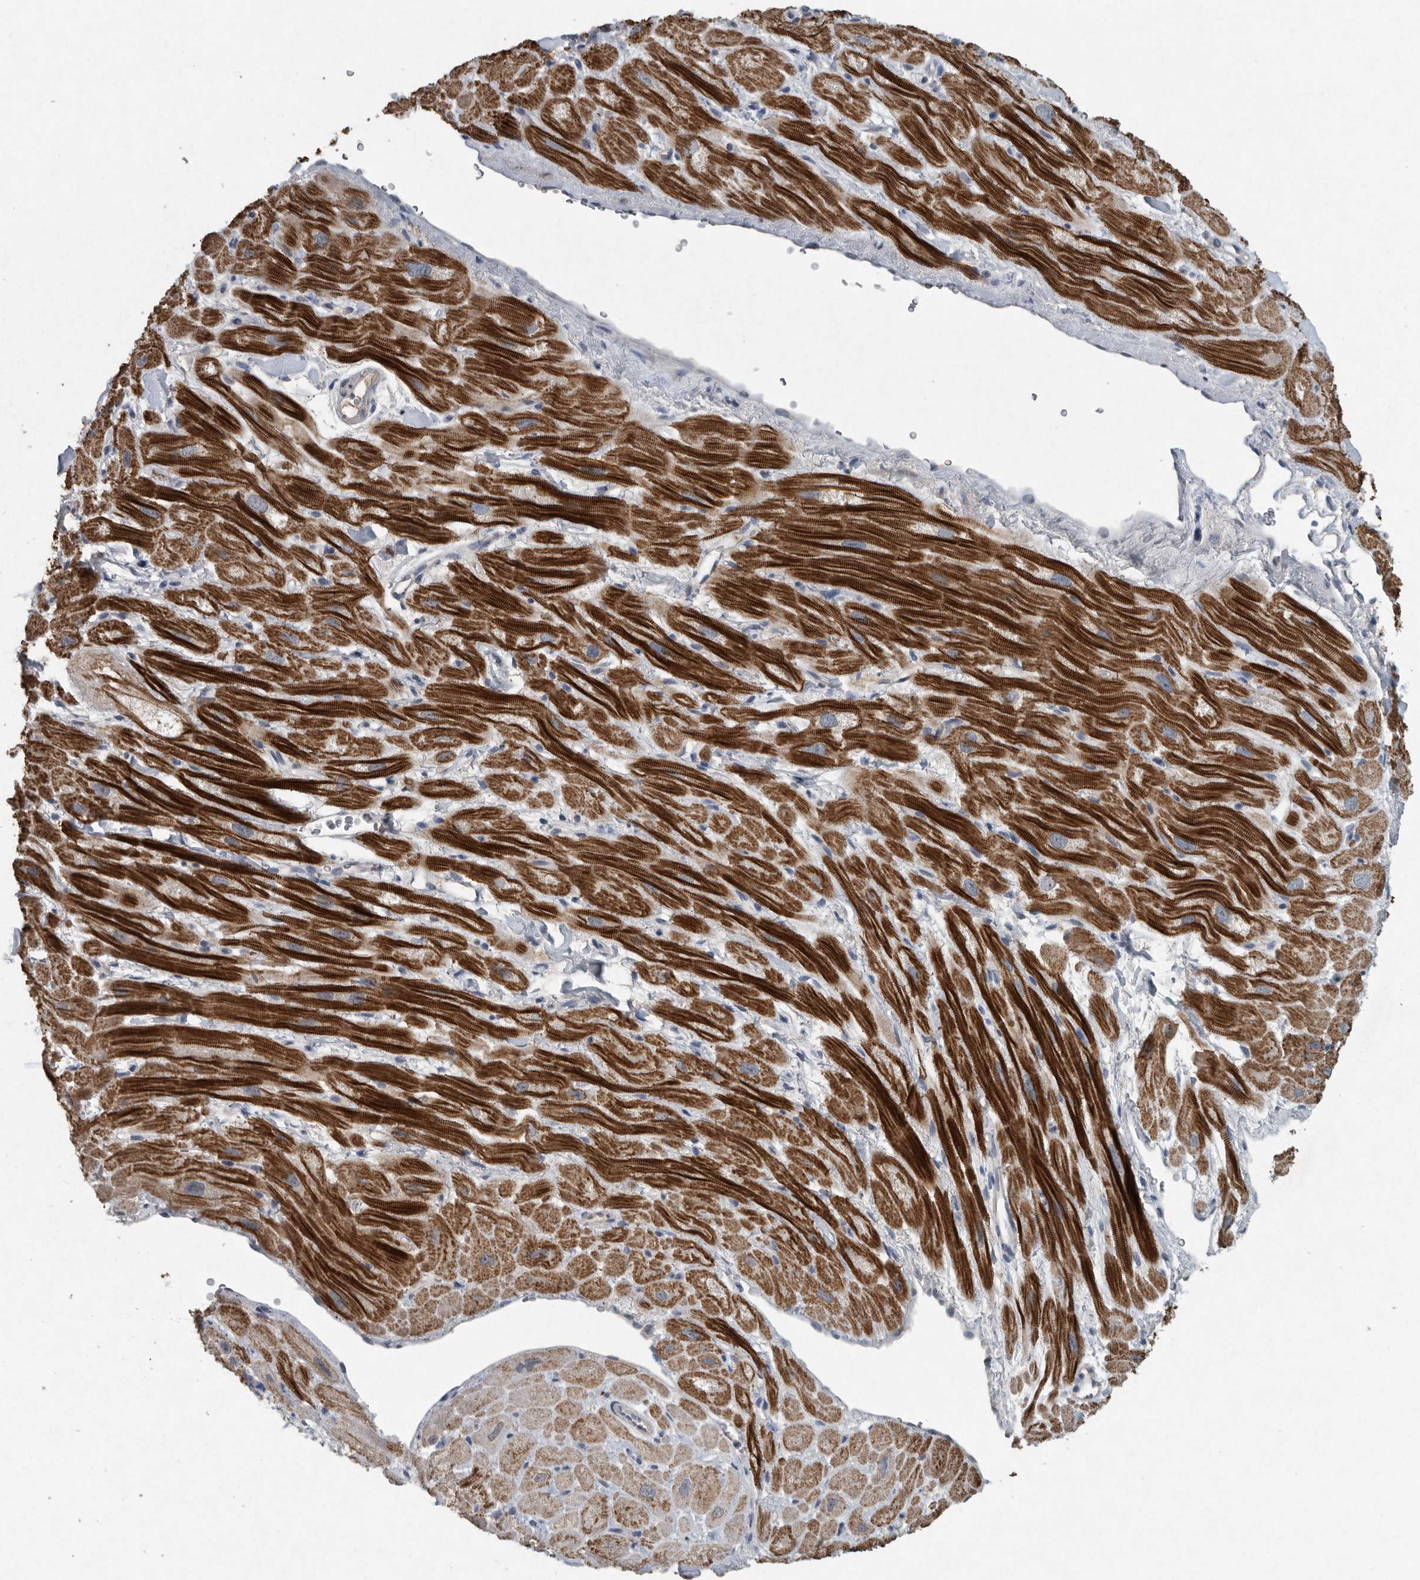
{"staining": {"intensity": "strong", "quantity": "25%-75%", "location": "cytoplasmic/membranous"}, "tissue": "heart muscle", "cell_type": "Cardiomyocytes", "image_type": "normal", "snomed": [{"axis": "morphology", "description": "Normal tissue, NOS"}, {"axis": "topography", "description": "Heart"}], "caption": "Immunohistochemical staining of unremarkable human heart muscle exhibits high levels of strong cytoplasmic/membranous expression in approximately 25%-75% of cardiomyocytes.", "gene": "IL20", "patient": {"sex": "male", "age": 49}}